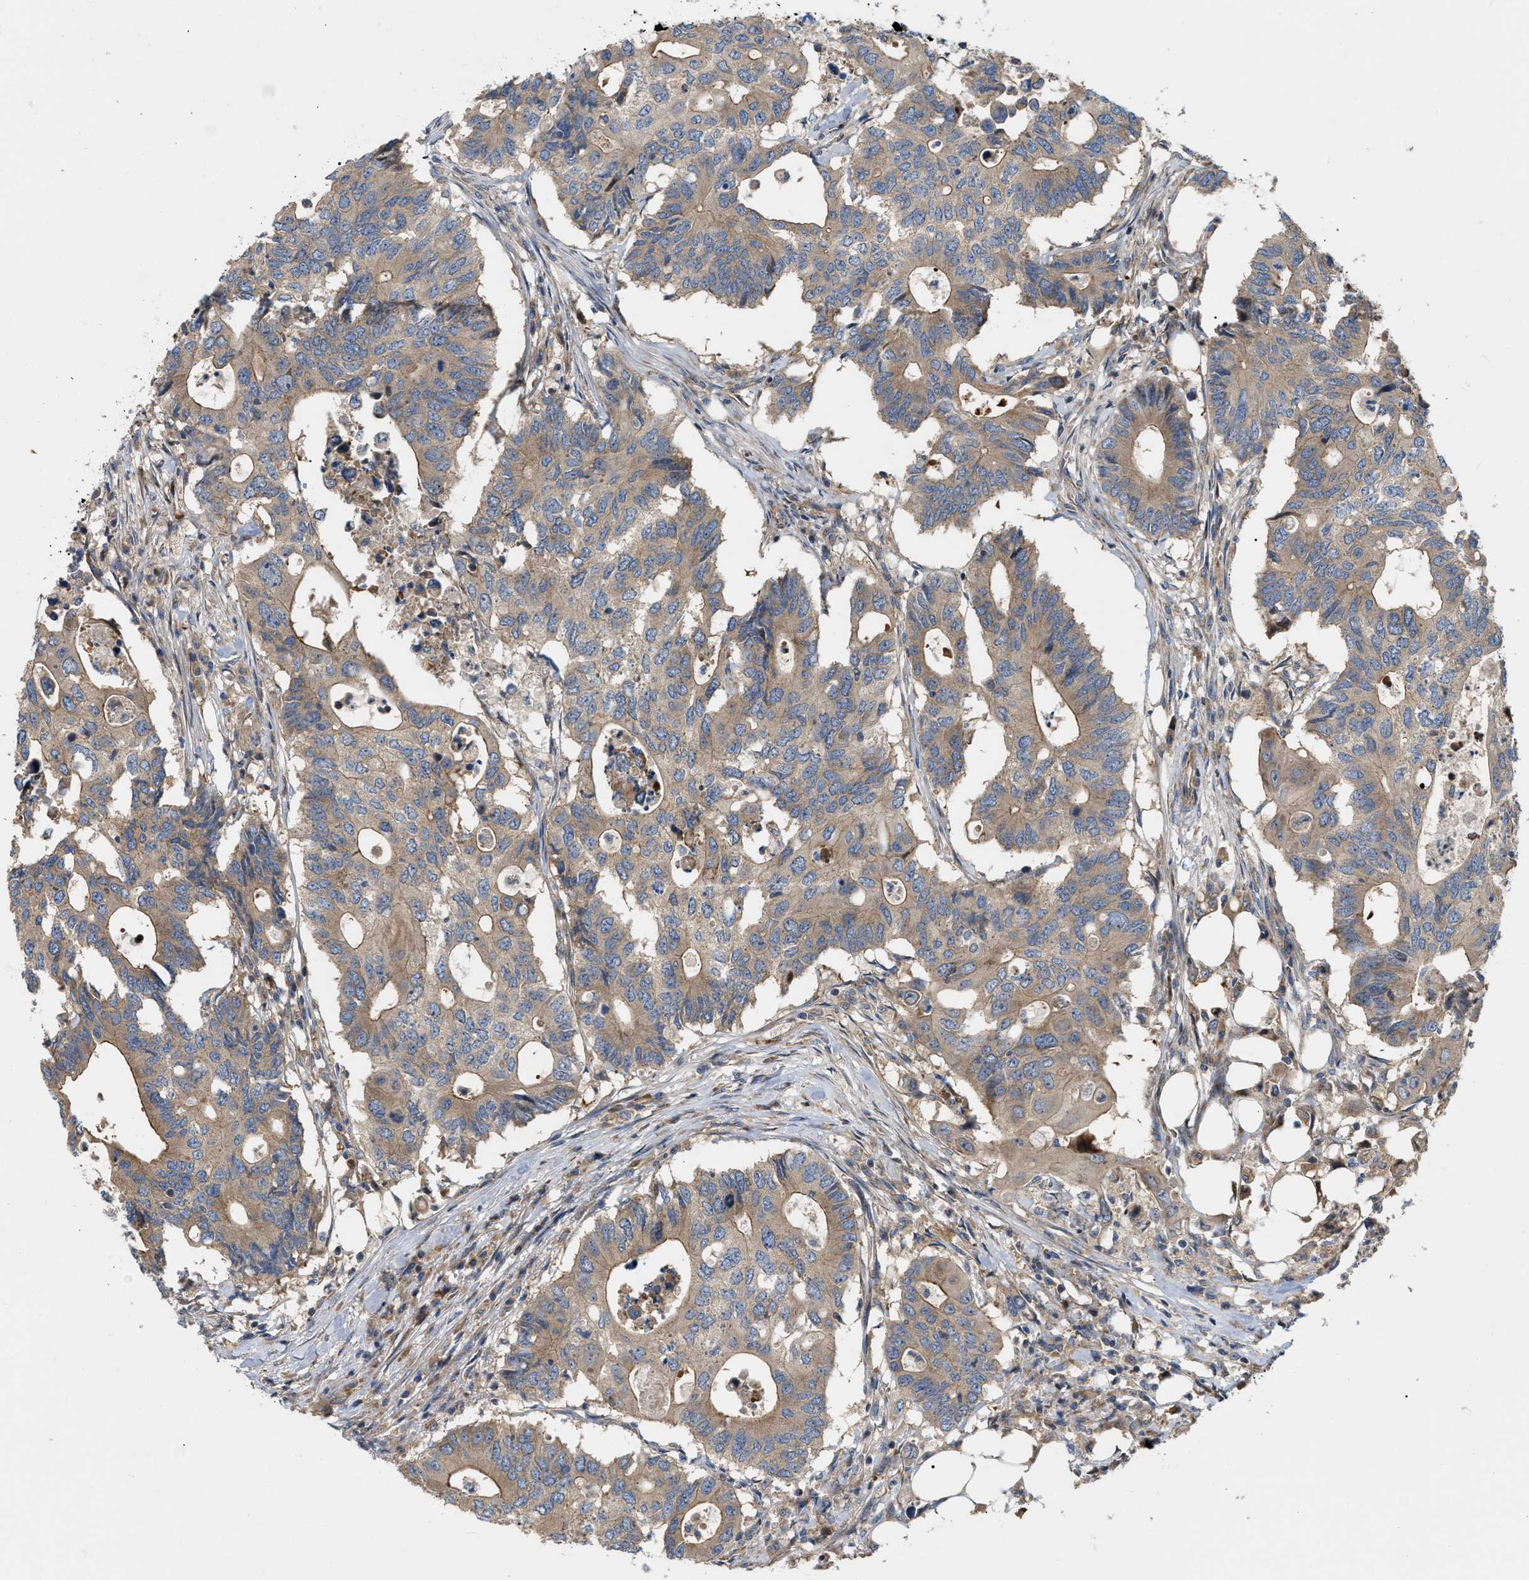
{"staining": {"intensity": "weak", "quantity": ">75%", "location": "cytoplasmic/membranous"}, "tissue": "colorectal cancer", "cell_type": "Tumor cells", "image_type": "cancer", "snomed": [{"axis": "morphology", "description": "Adenocarcinoma, NOS"}, {"axis": "topography", "description": "Colon"}], "caption": "Colorectal adenocarcinoma stained with DAB (3,3'-diaminobenzidine) immunohistochemistry (IHC) shows low levels of weak cytoplasmic/membranous positivity in about >75% of tumor cells.", "gene": "DHX58", "patient": {"sex": "male", "age": 71}}